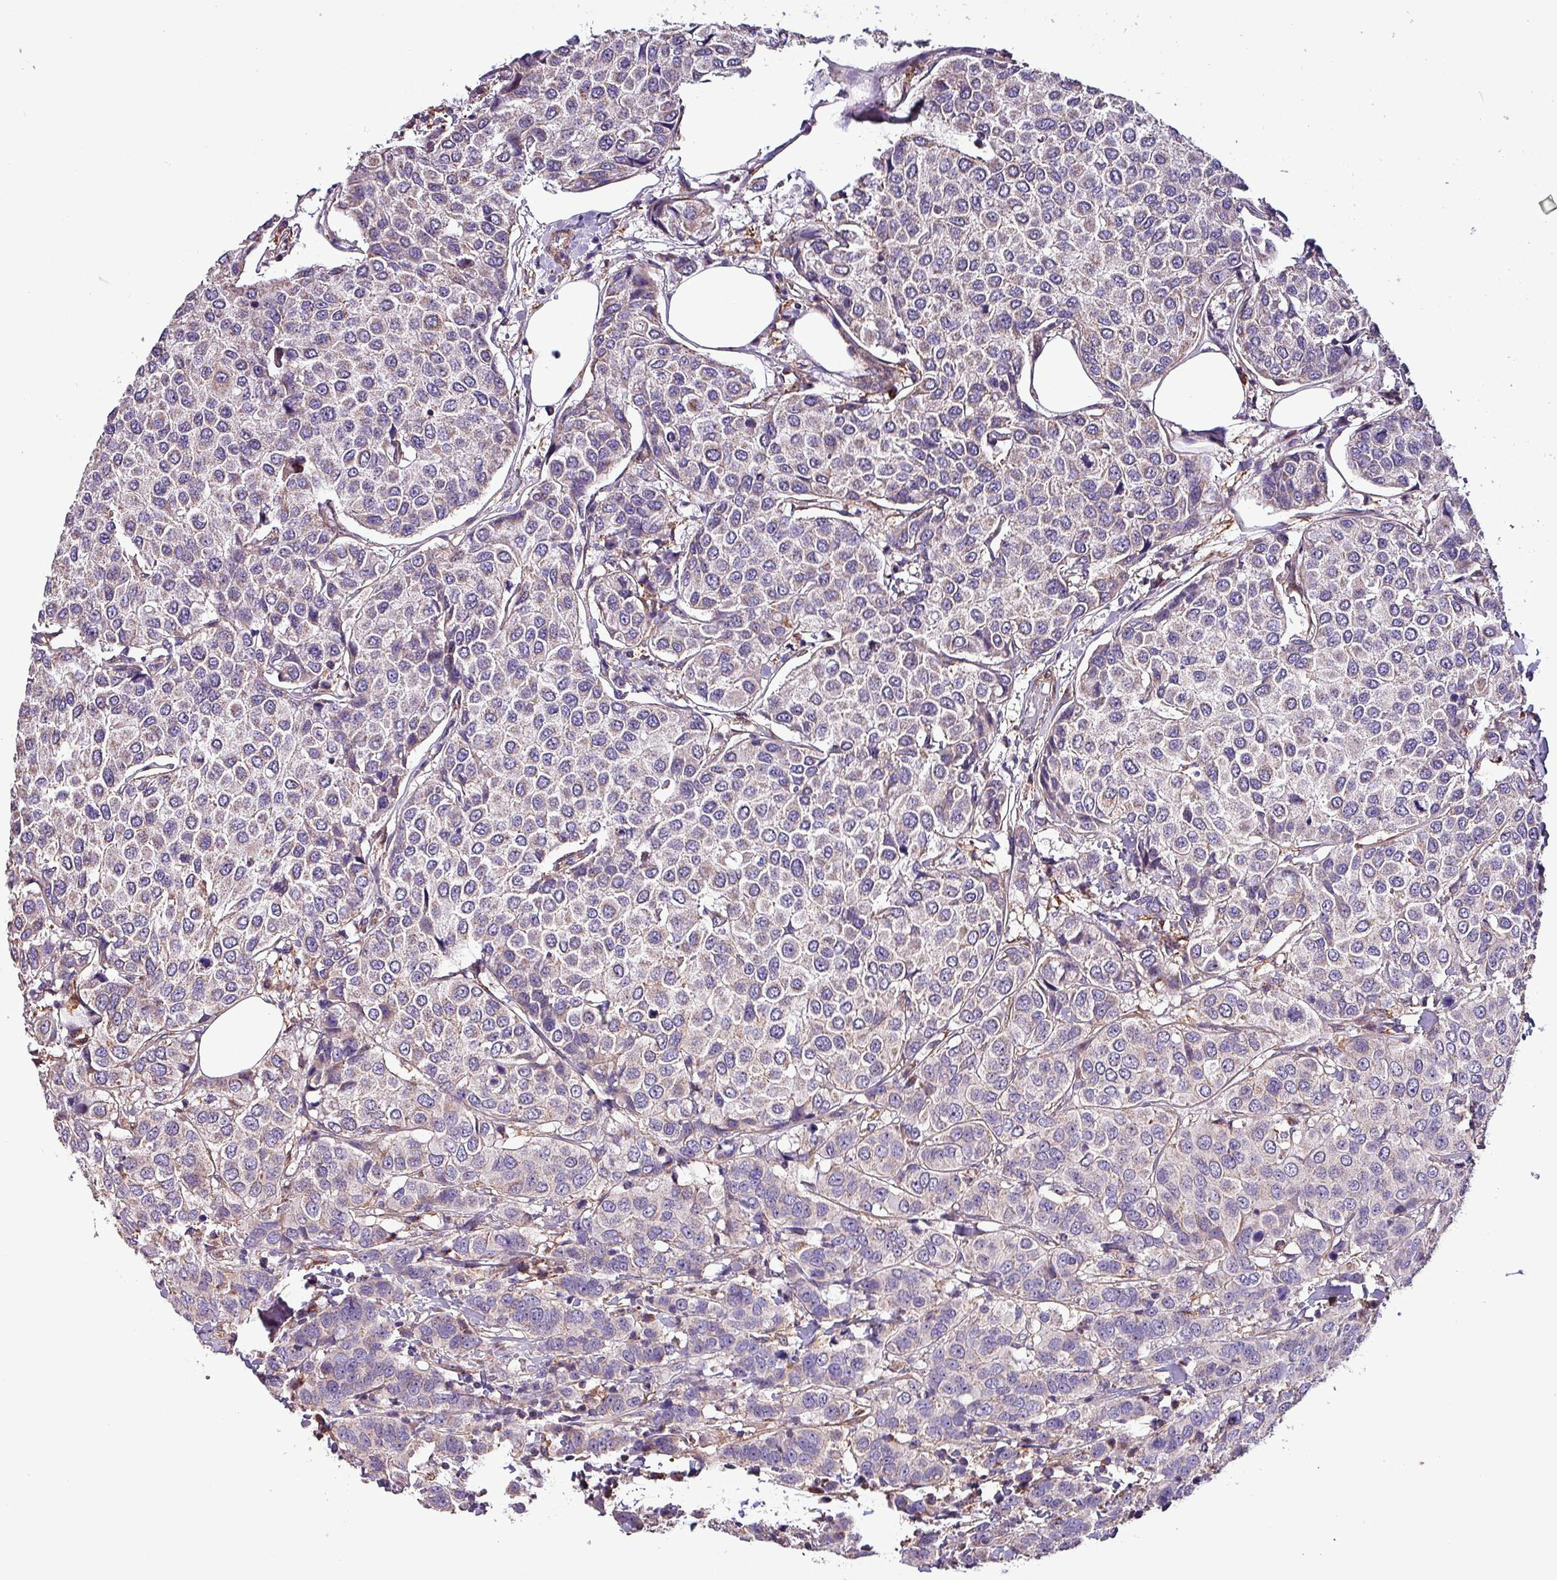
{"staining": {"intensity": "weak", "quantity": "<25%", "location": "cytoplasmic/membranous"}, "tissue": "breast cancer", "cell_type": "Tumor cells", "image_type": "cancer", "snomed": [{"axis": "morphology", "description": "Duct carcinoma"}, {"axis": "topography", "description": "Breast"}], "caption": "Immunohistochemistry image of neoplastic tissue: invasive ductal carcinoma (breast) stained with DAB shows no significant protein positivity in tumor cells.", "gene": "SCIN", "patient": {"sex": "female", "age": 55}}